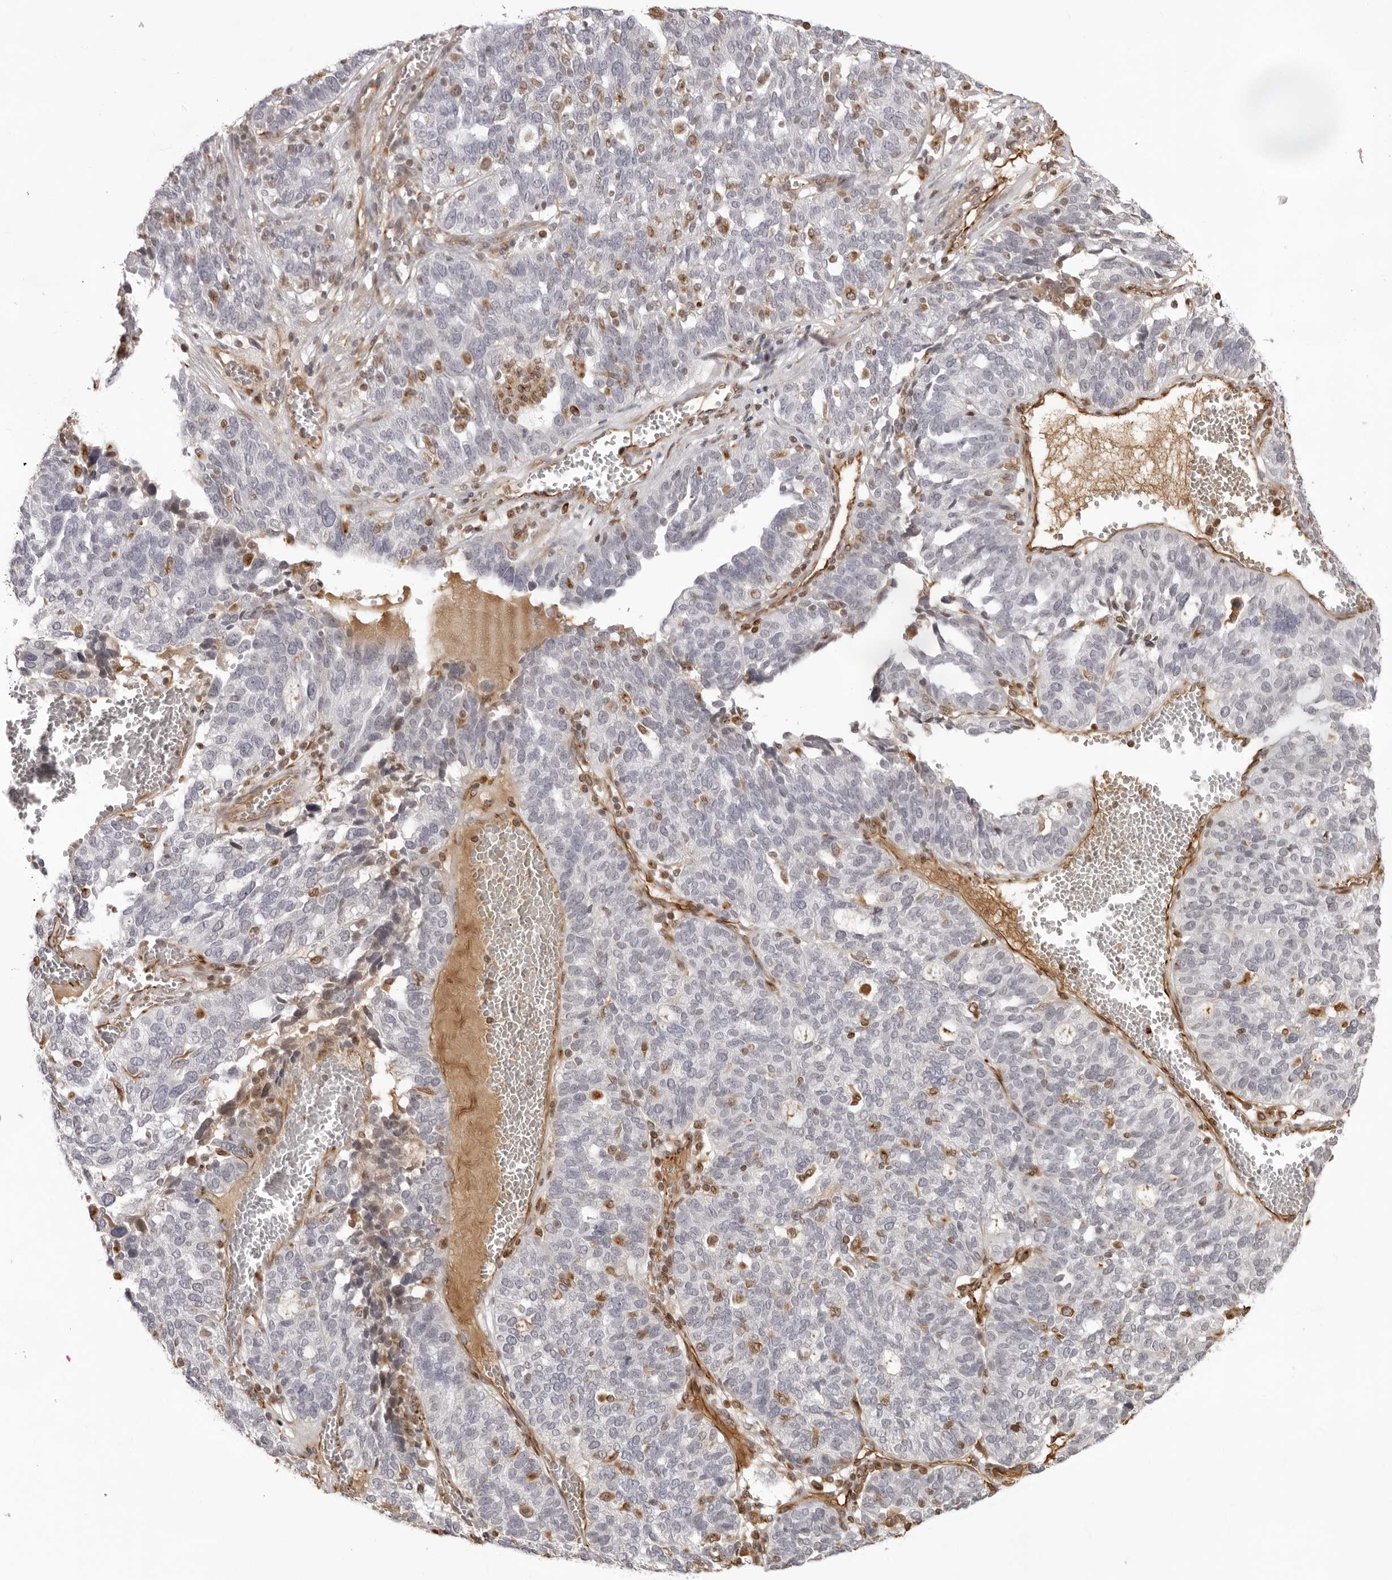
{"staining": {"intensity": "moderate", "quantity": "<25%", "location": "cytoplasmic/membranous,nuclear"}, "tissue": "ovarian cancer", "cell_type": "Tumor cells", "image_type": "cancer", "snomed": [{"axis": "morphology", "description": "Cystadenocarcinoma, serous, NOS"}, {"axis": "topography", "description": "Ovary"}], "caption": "There is low levels of moderate cytoplasmic/membranous and nuclear positivity in tumor cells of serous cystadenocarcinoma (ovarian), as demonstrated by immunohistochemical staining (brown color).", "gene": "DYNLT5", "patient": {"sex": "female", "age": 59}}